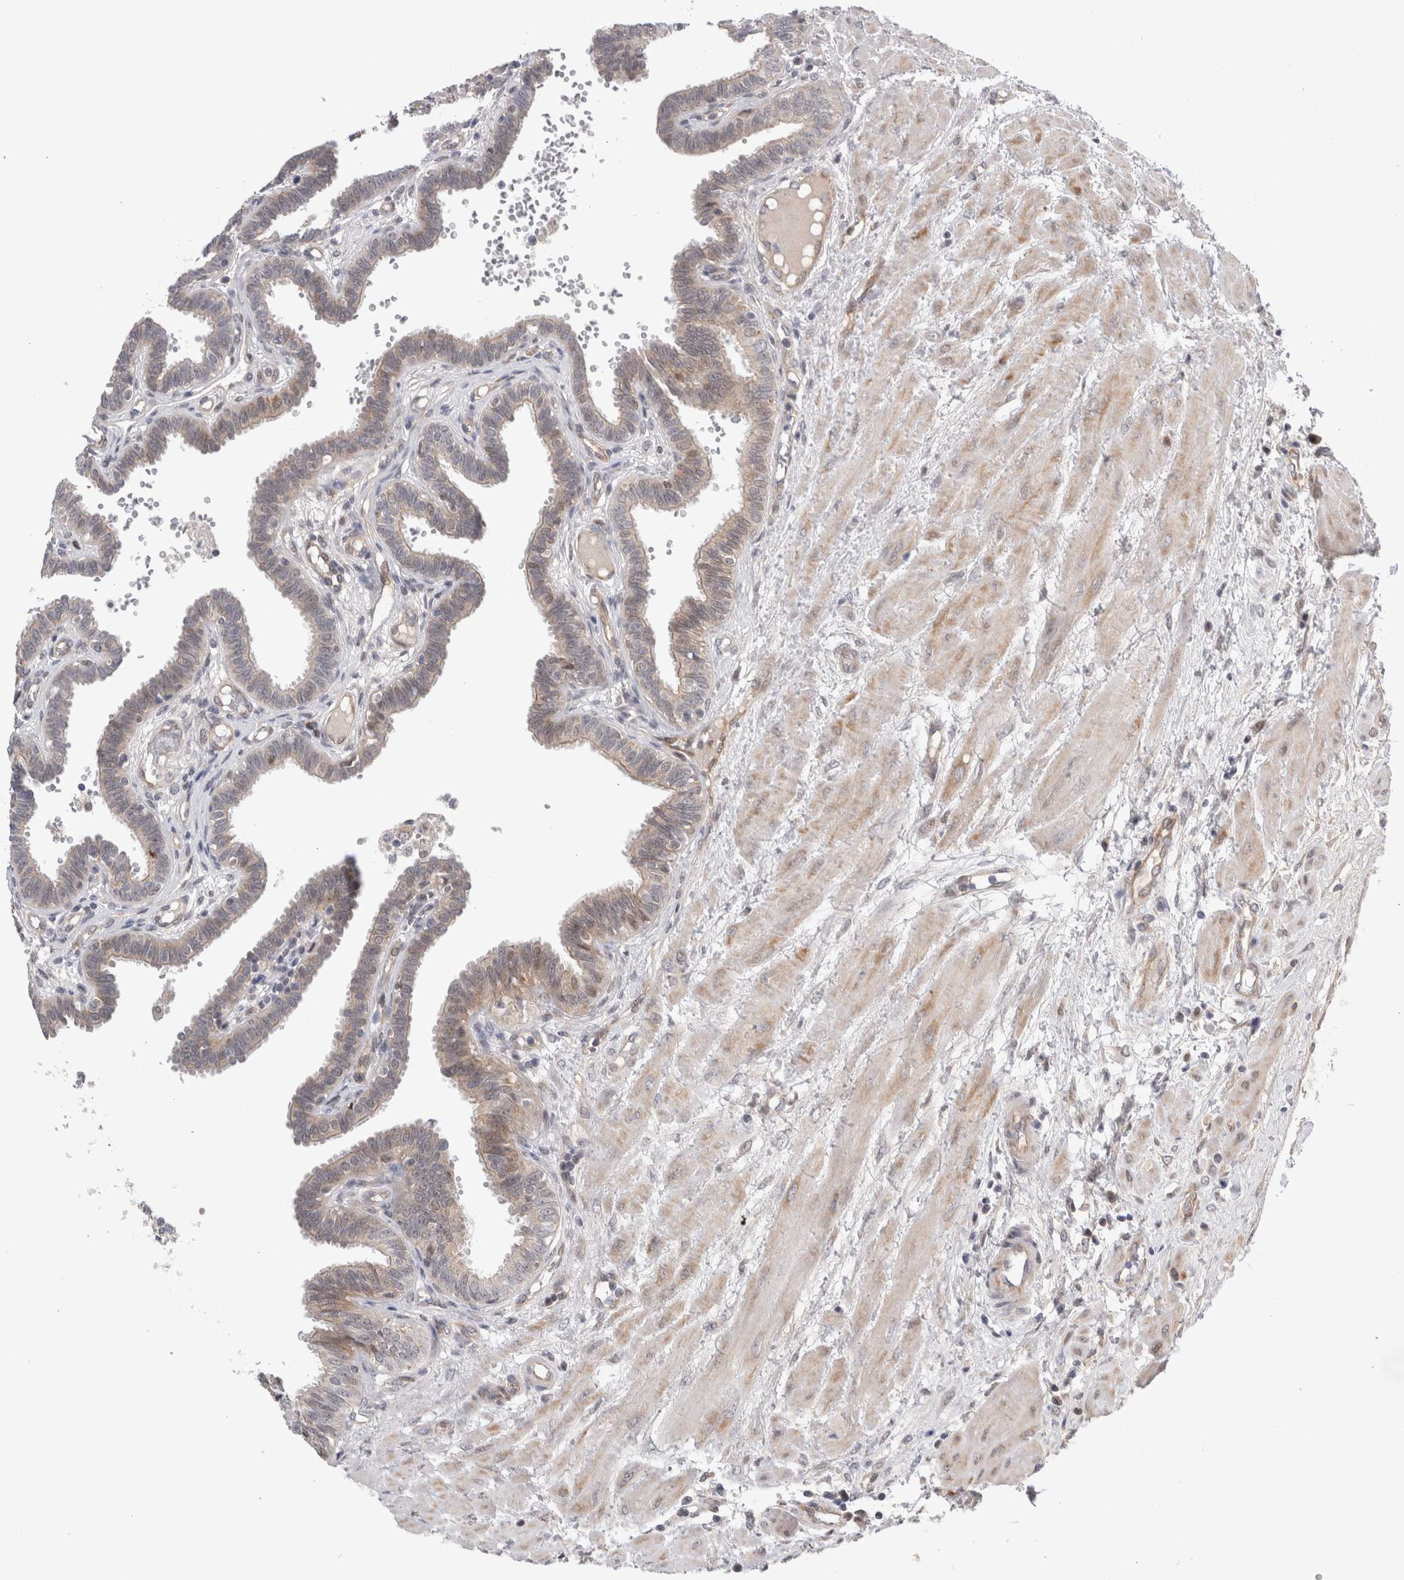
{"staining": {"intensity": "weak", "quantity": ">75%", "location": "cytoplasmic/membranous,nuclear"}, "tissue": "fallopian tube", "cell_type": "Glandular cells", "image_type": "normal", "snomed": [{"axis": "morphology", "description": "Normal tissue, NOS"}, {"axis": "topography", "description": "Fallopian tube"}], "caption": "A brown stain shows weak cytoplasmic/membranous,nuclear expression of a protein in glandular cells of unremarkable fallopian tube.", "gene": "TAFA5", "patient": {"sex": "female", "age": 32}}